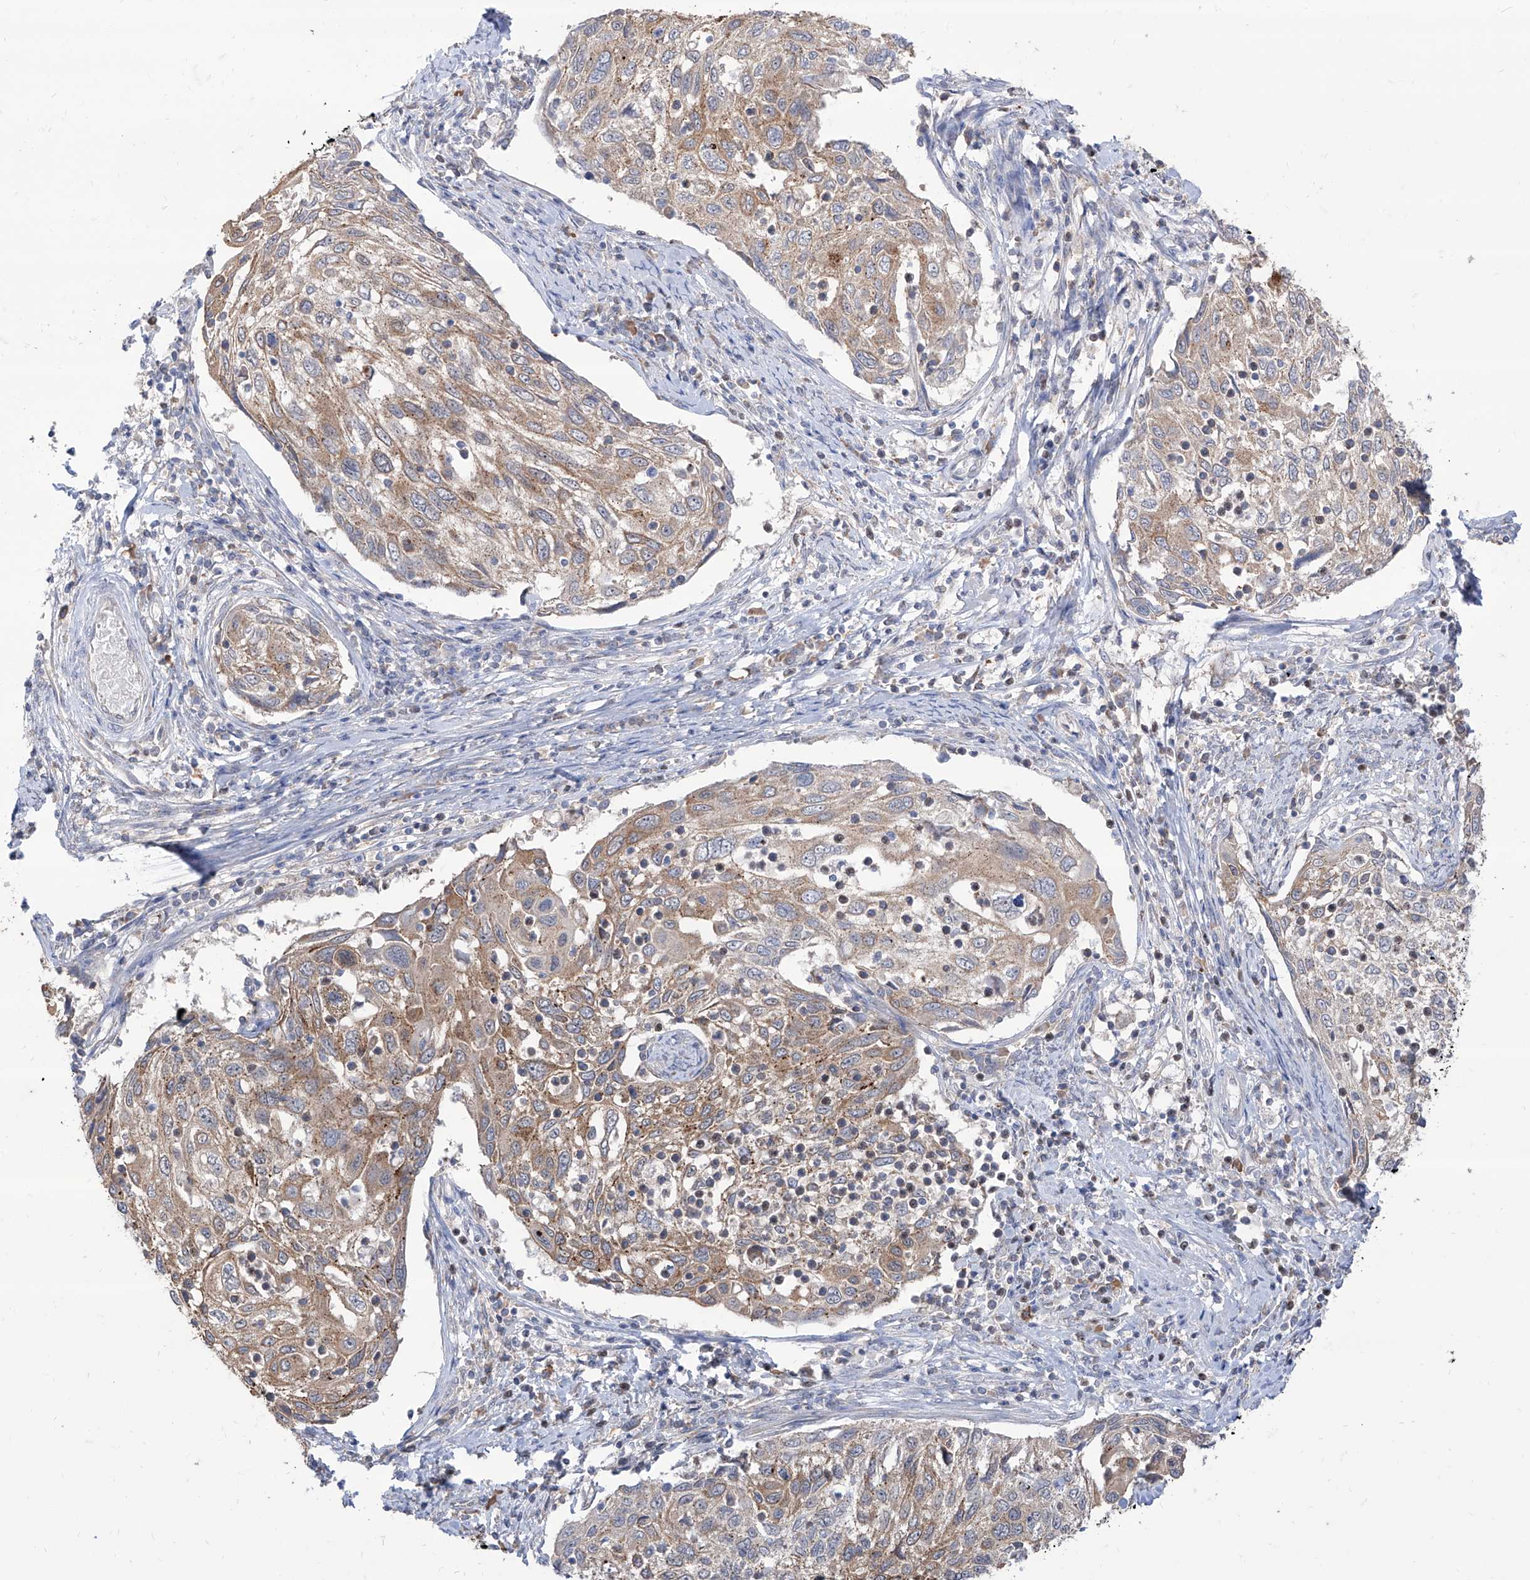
{"staining": {"intensity": "moderate", "quantity": ">75%", "location": "cytoplasmic/membranous"}, "tissue": "cervical cancer", "cell_type": "Tumor cells", "image_type": "cancer", "snomed": [{"axis": "morphology", "description": "Squamous cell carcinoma, NOS"}, {"axis": "topography", "description": "Cervix"}], "caption": "This histopathology image shows IHC staining of human cervical squamous cell carcinoma, with medium moderate cytoplasmic/membranous staining in approximately >75% of tumor cells.", "gene": "BROX", "patient": {"sex": "female", "age": 70}}